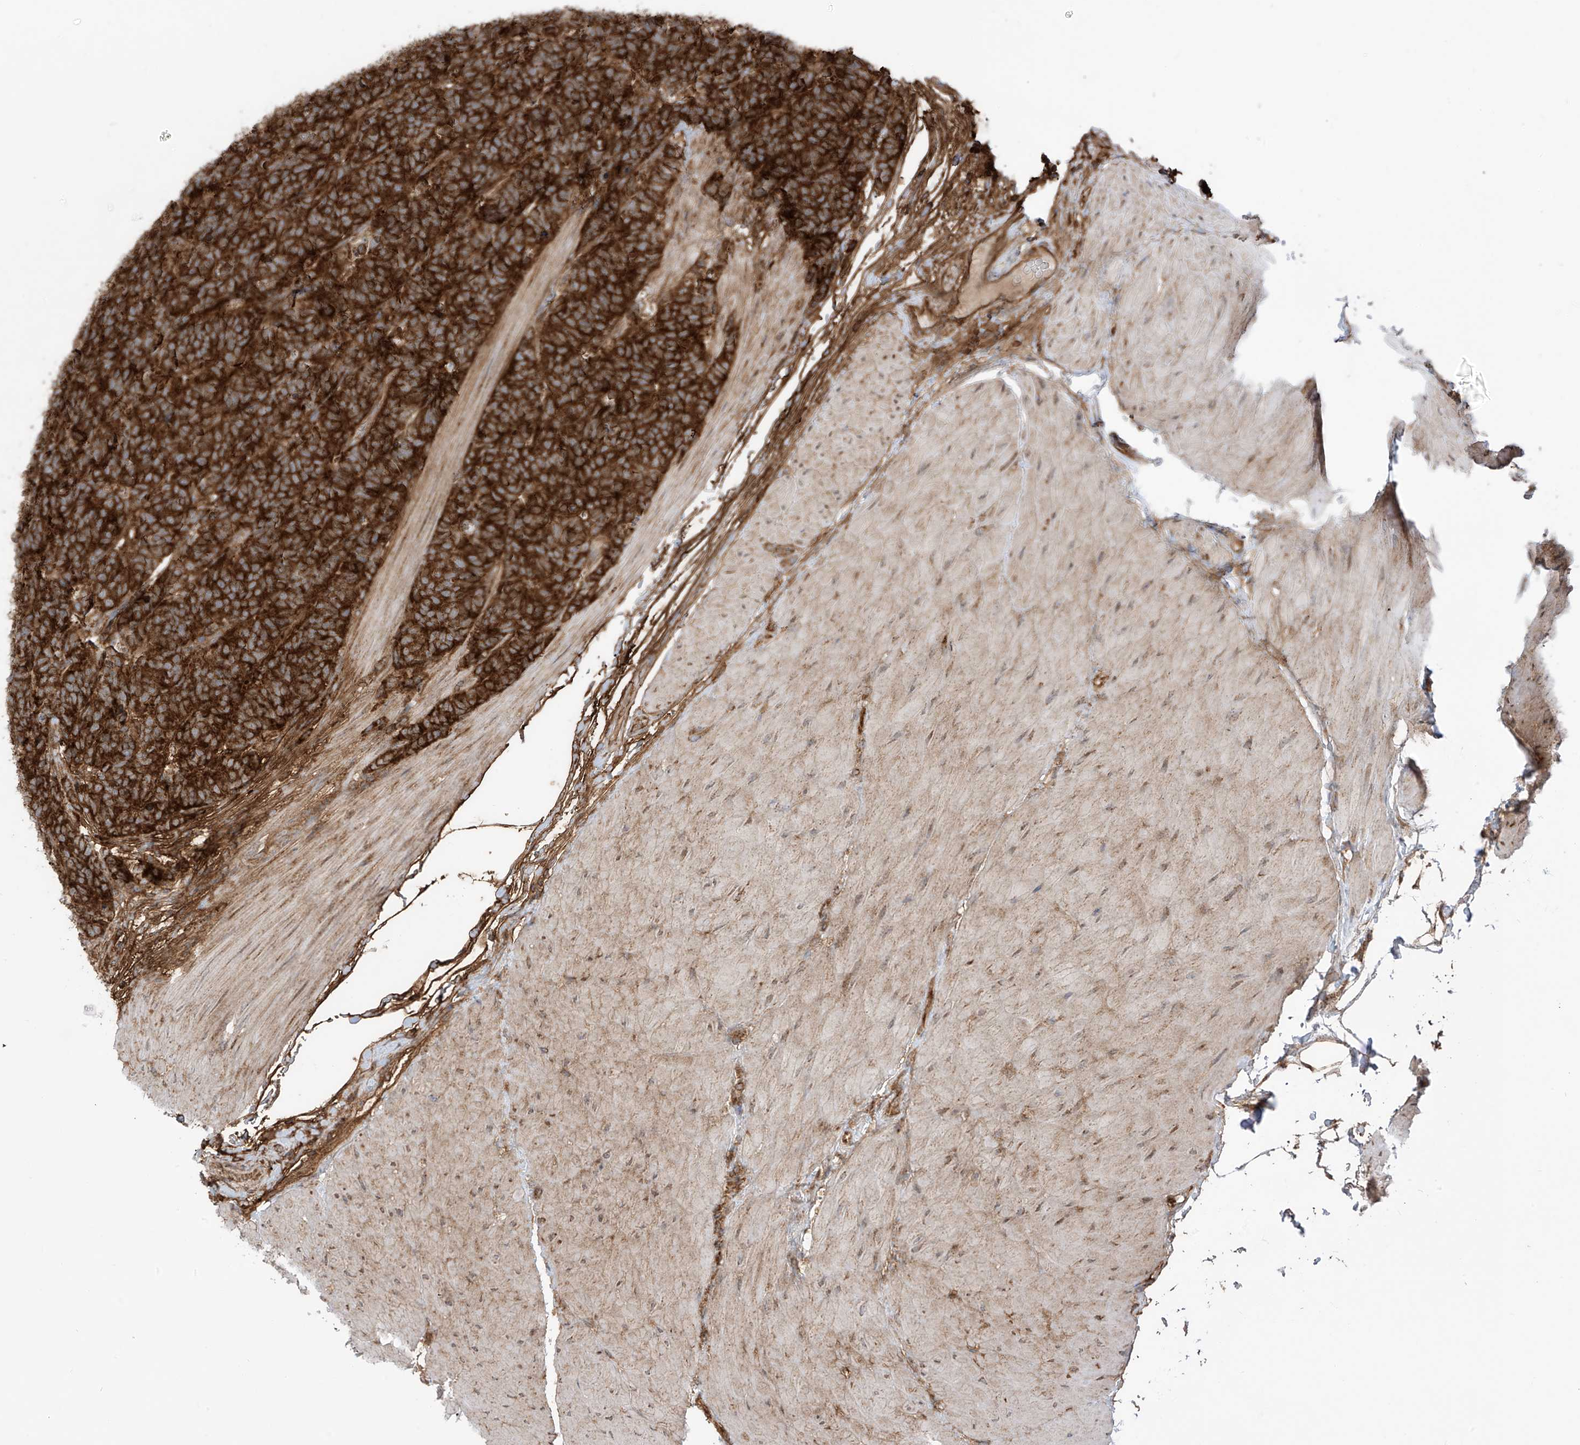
{"staining": {"intensity": "strong", "quantity": ">75%", "location": "cytoplasmic/membranous"}, "tissue": "carcinoid", "cell_type": "Tumor cells", "image_type": "cancer", "snomed": [{"axis": "morphology", "description": "Carcinoma, NOS"}, {"axis": "morphology", "description": "Carcinoid, malignant, NOS"}, {"axis": "topography", "description": "Urinary bladder"}], "caption": "Carcinoma stained for a protein reveals strong cytoplasmic/membranous positivity in tumor cells. (Stains: DAB (3,3'-diaminobenzidine) in brown, nuclei in blue, Microscopy: brightfield microscopy at high magnification).", "gene": "REPS1", "patient": {"sex": "male", "age": 57}}